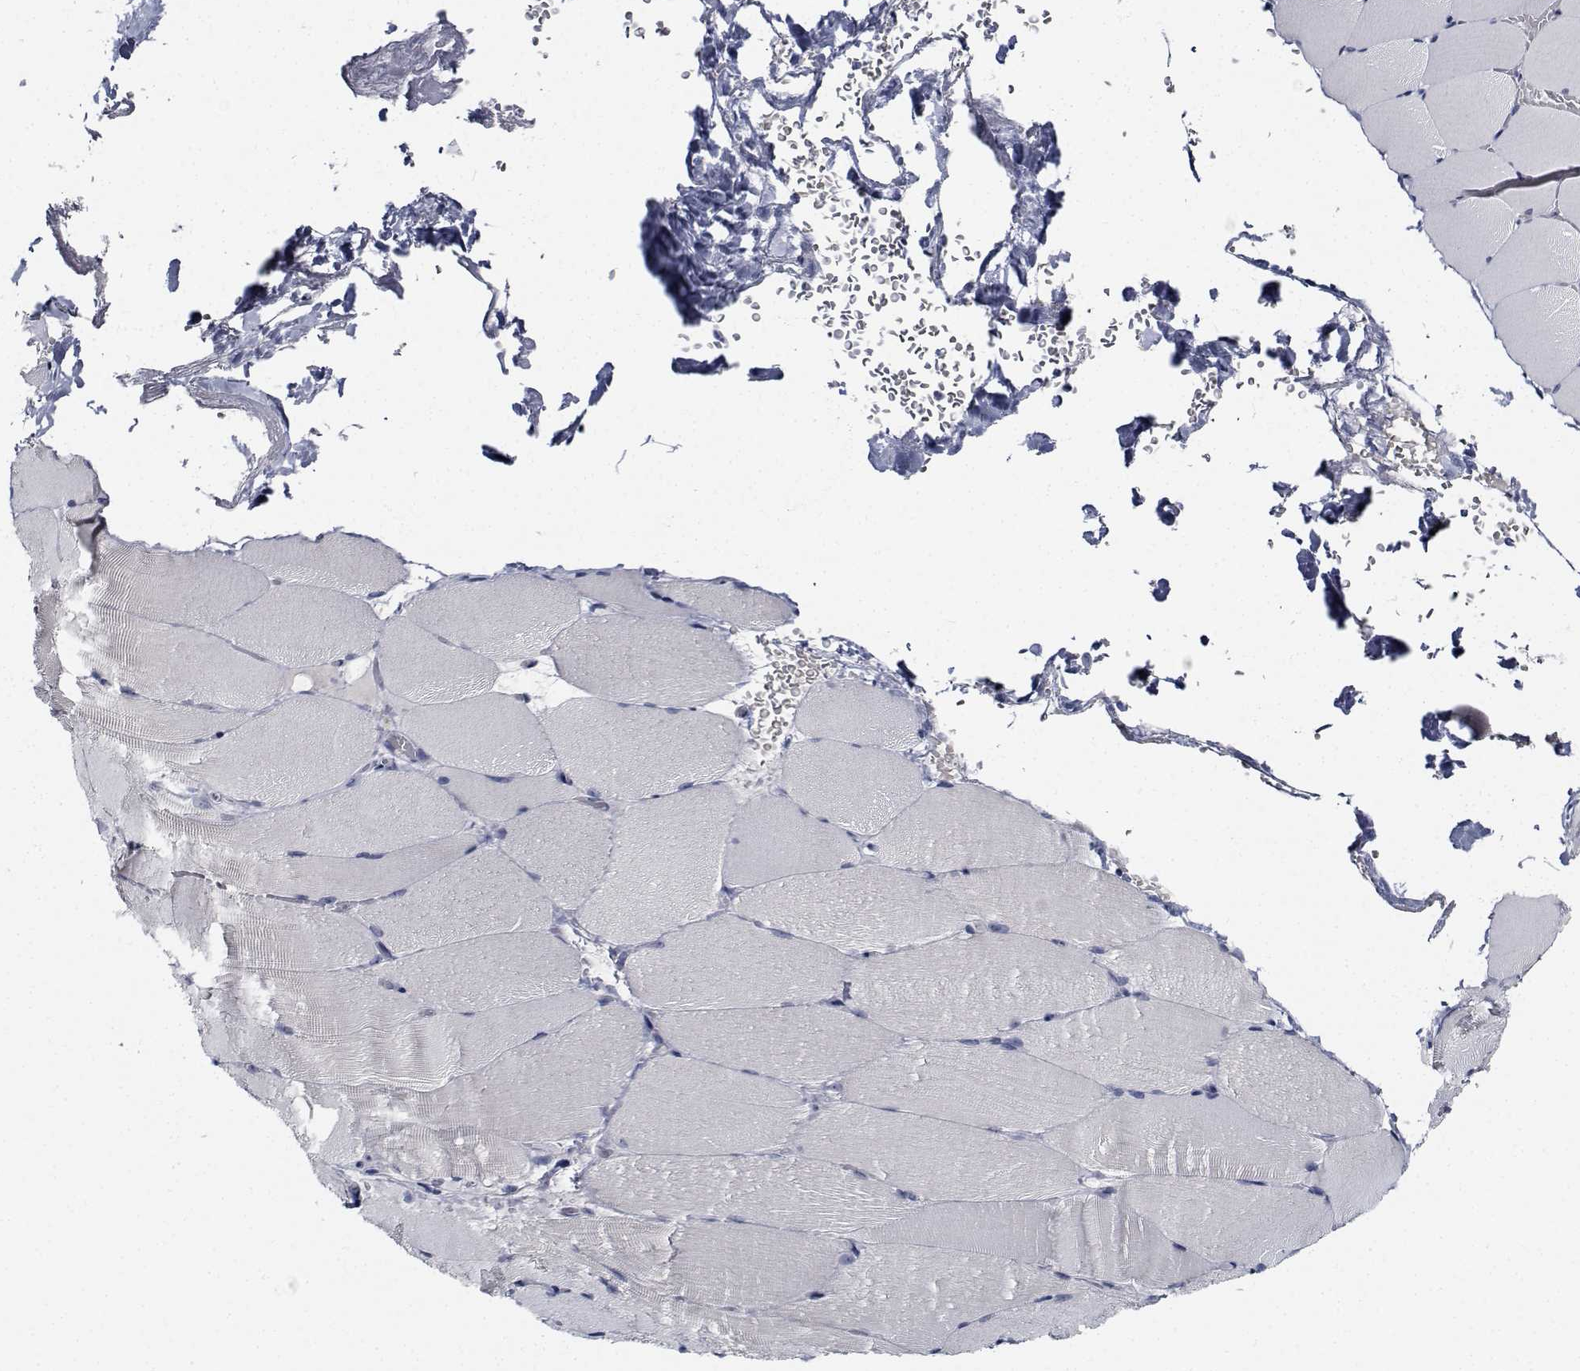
{"staining": {"intensity": "negative", "quantity": "none", "location": "none"}, "tissue": "skeletal muscle", "cell_type": "Myocytes", "image_type": "normal", "snomed": [{"axis": "morphology", "description": "Normal tissue, NOS"}, {"axis": "topography", "description": "Skeletal muscle"}], "caption": "Protein analysis of unremarkable skeletal muscle demonstrates no significant expression in myocytes. The staining is performed using DAB (3,3'-diaminobenzidine) brown chromogen with nuclei counter-stained in using hematoxylin.", "gene": "NVL", "patient": {"sex": "female", "age": 37}}